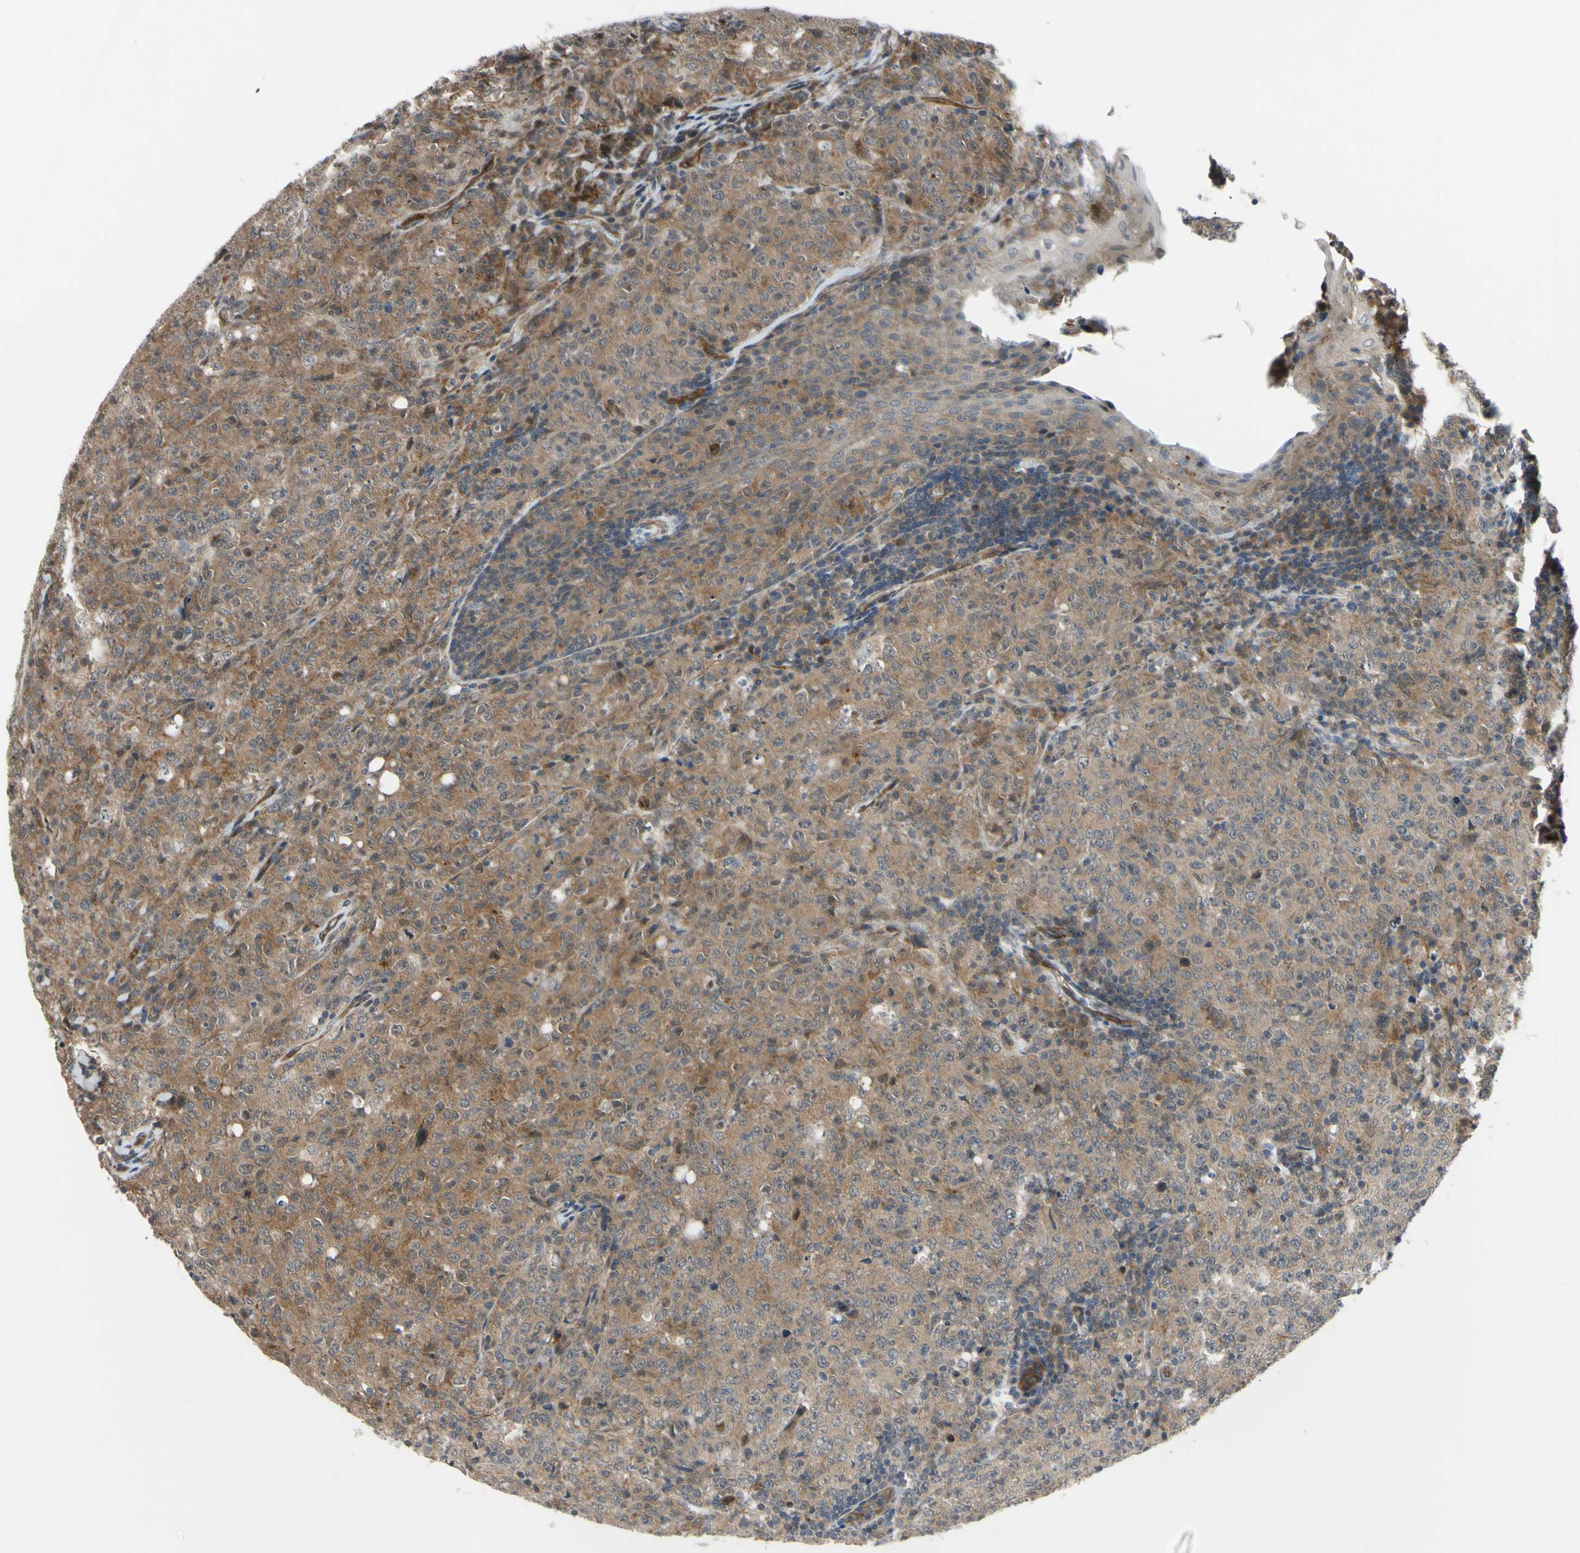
{"staining": {"intensity": "strong", "quantity": ">75%", "location": "cytoplasmic/membranous"}, "tissue": "lymphoma", "cell_type": "Tumor cells", "image_type": "cancer", "snomed": [{"axis": "morphology", "description": "Malignant lymphoma, non-Hodgkin's type, High grade"}, {"axis": "topography", "description": "Tonsil"}], "caption": "A histopathology image of high-grade malignant lymphoma, non-Hodgkin's type stained for a protein displays strong cytoplasmic/membranous brown staining in tumor cells.", "gene": "COMMD9", "patient": {"sex": "female", "age": 36}}